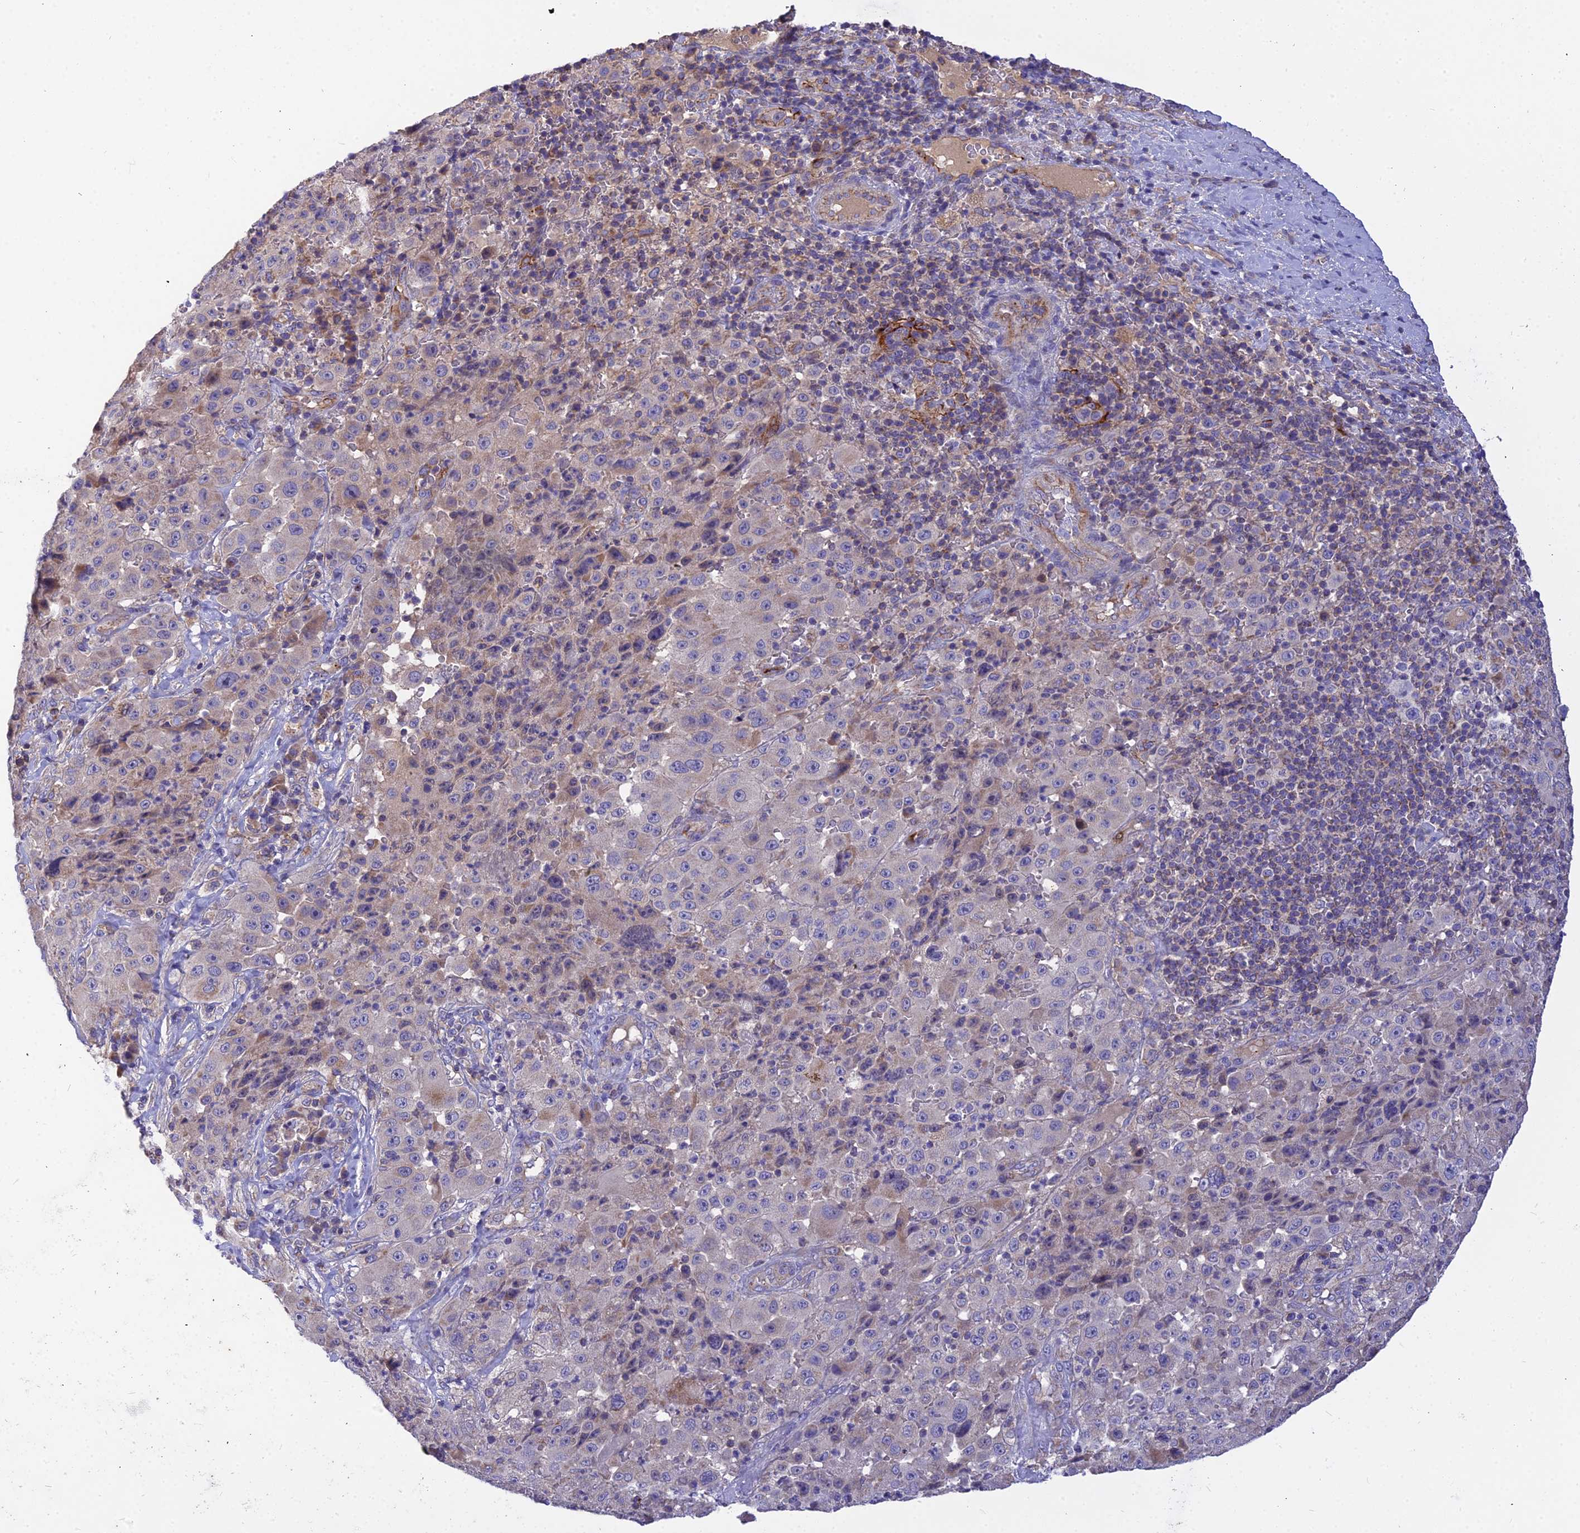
{"staining": {"intensity": "negative", "quantity": "none", "location": "none"}, "tissue": "melanoma", "cell_type": "Tumor cells", "image_type": "cancer", "snomed": [{"axis": "morphology", "description": "Malignant melanoma, Metastatic site"}, {"axis": "topography", "description": "Lymph node"}], "caption": "There is no significant staining in tumor cells of malignant melanoma (metastatic site).", "gene": "ASPHD1", "patient": {"sex": "male", "age": 62}}